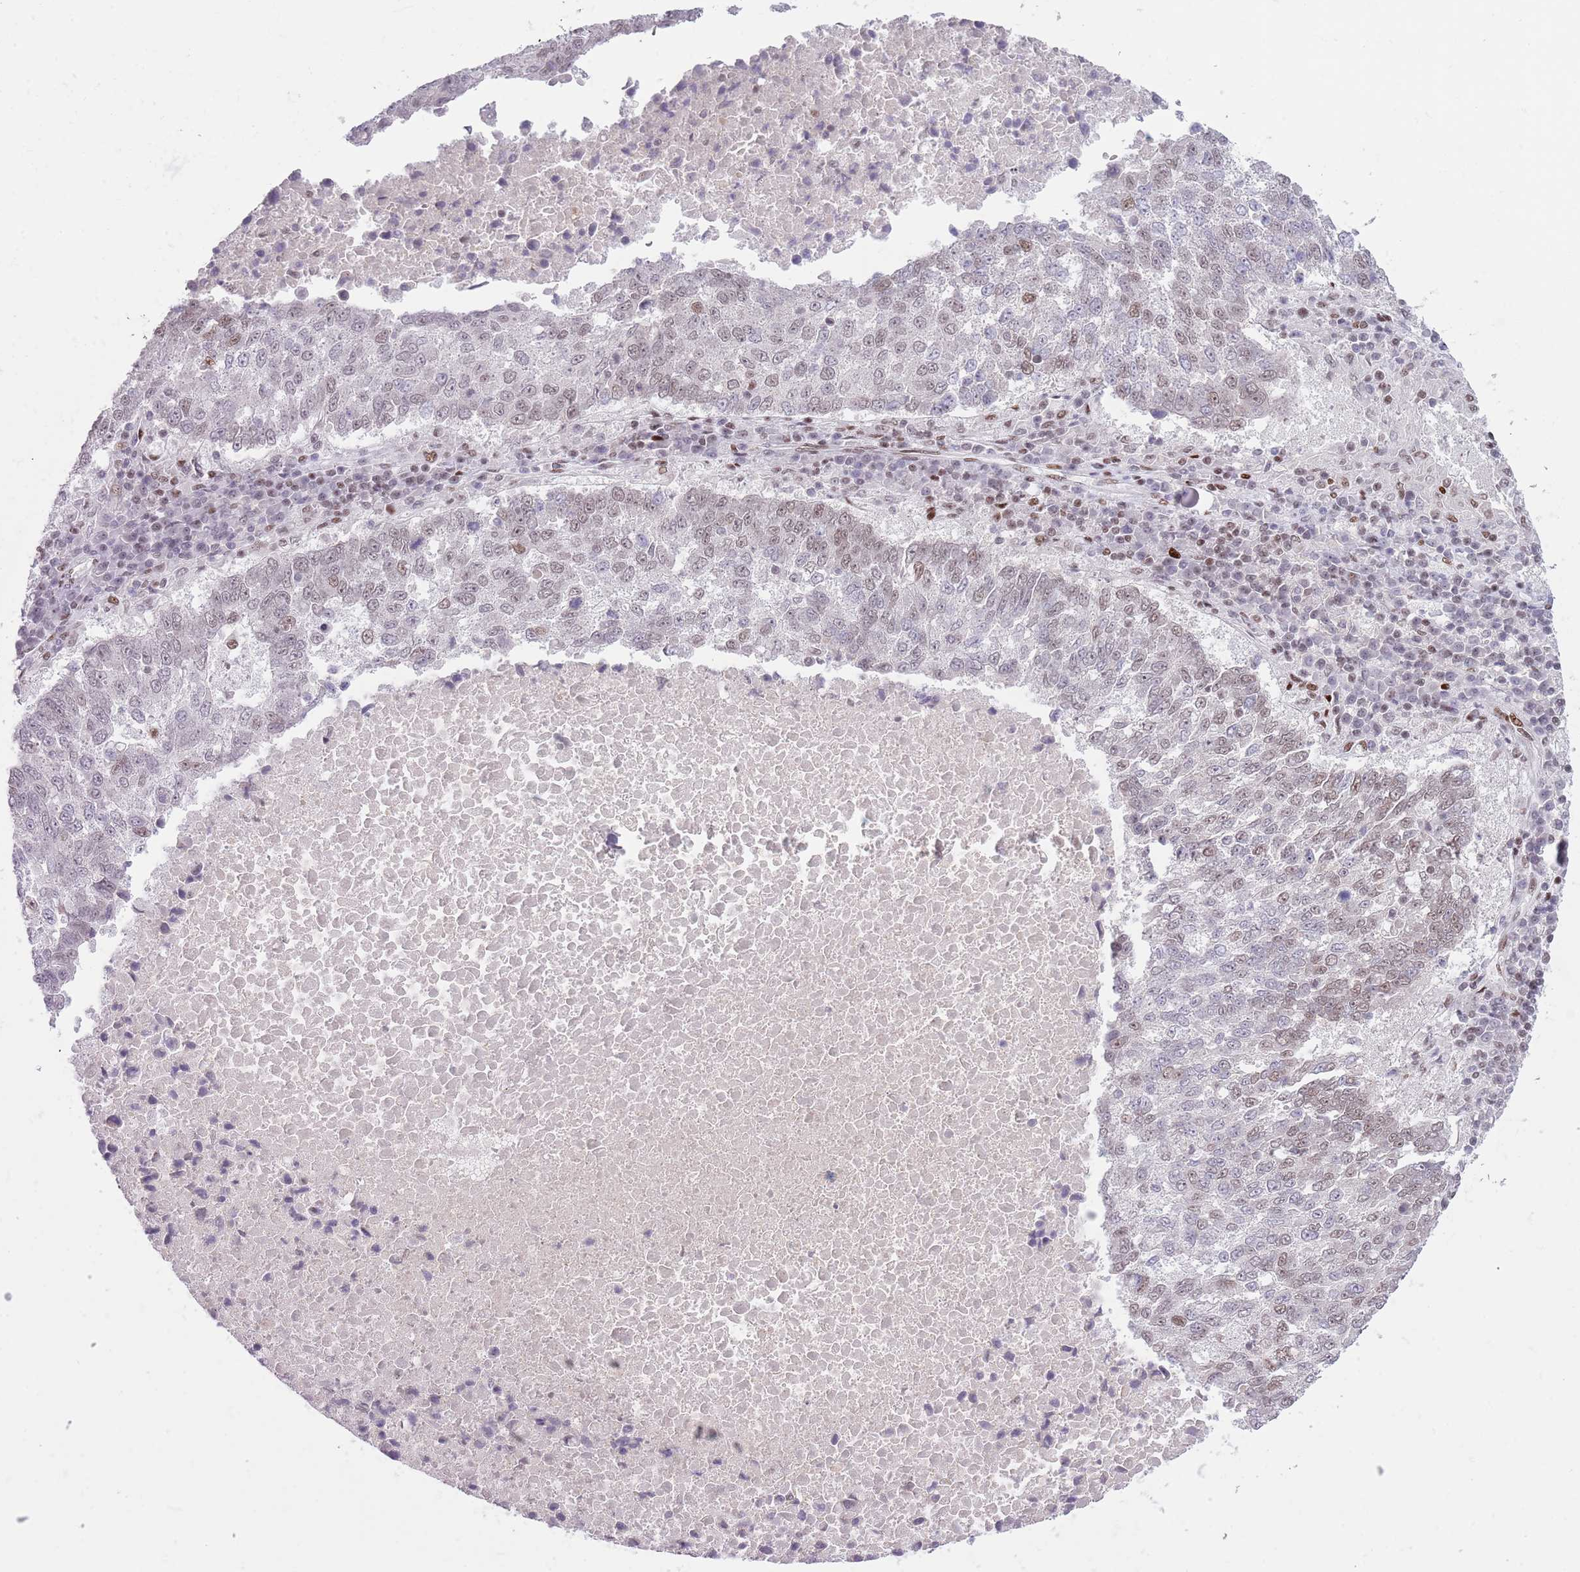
{"staining": {"intensity": "weak", "quantity": "25%-75%", "location": "nuclear"}, "tissue": "lung cancer", "cell_type": "Tumor cells", "image_type": "cancer", "snomed": [{"axis": "morphology", "description": "Squamous cell carcinoma, NOS"}, {"axis": "topography", "description": "Lung"}], "caption": "A brown stain shows weak nuclear staining of a protein in human squamous cell carcinoma (lung) tumor cells.", "gene": "MFSD10", "patient": {"sex": "male", "age": 73}}